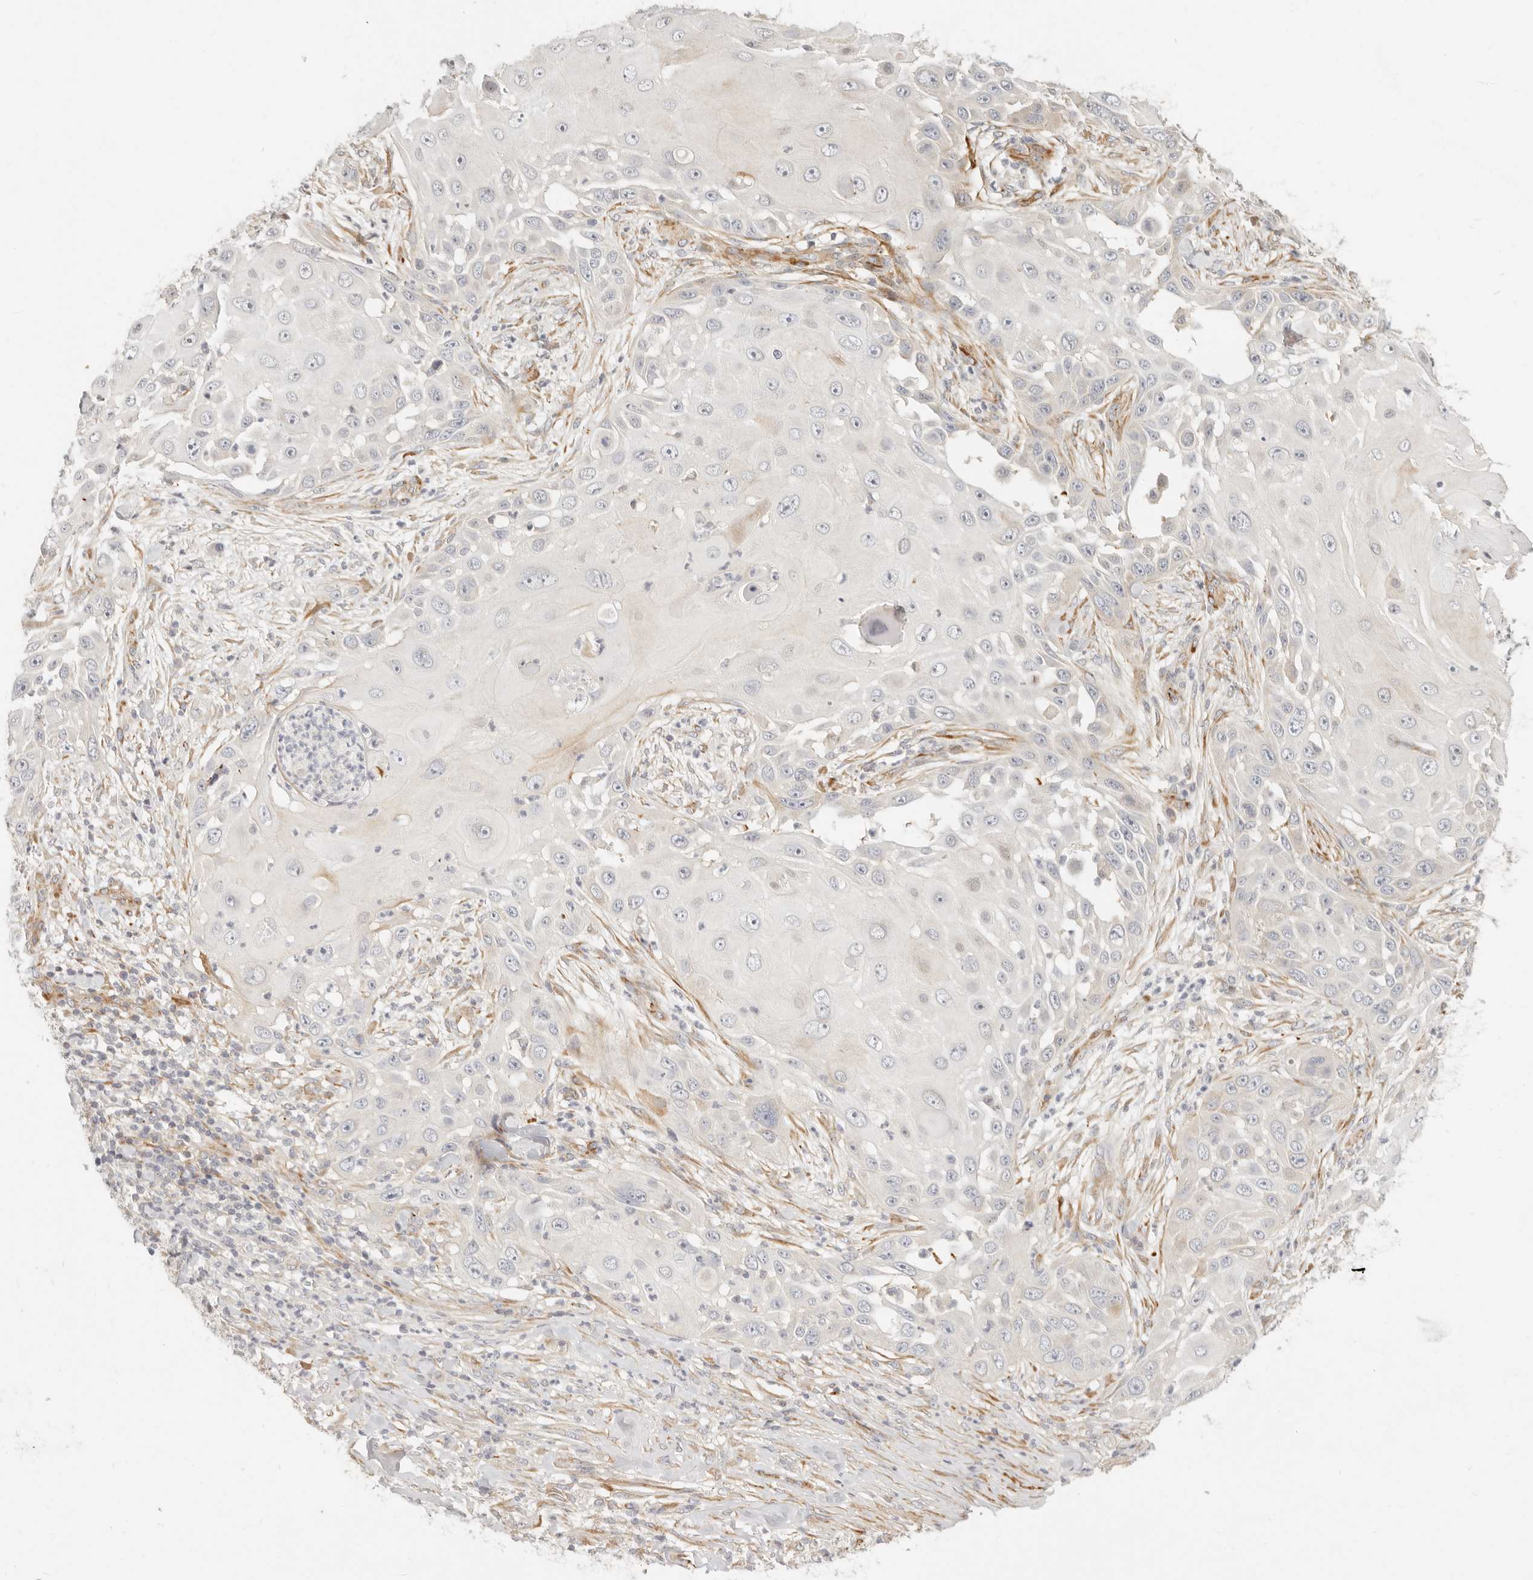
{"staining": {"intensity": "negative", "quantity": "none", "location": "none"}, "tissue": "skin cancer", "cell_type": "Tumor cells", "image_type": "cancer", "snomed": [{"axis": "morphology", "description": "Squamous cell carcinoma, NOS"}, {"axis": "topography", "description": "Skin"}], "caption": "Immunohistochemistry of skin squamous cell carcinoma displays no staining in tumor cells.", "gene": "SASS6", "patient": {"sex": "female", "age": 44}}